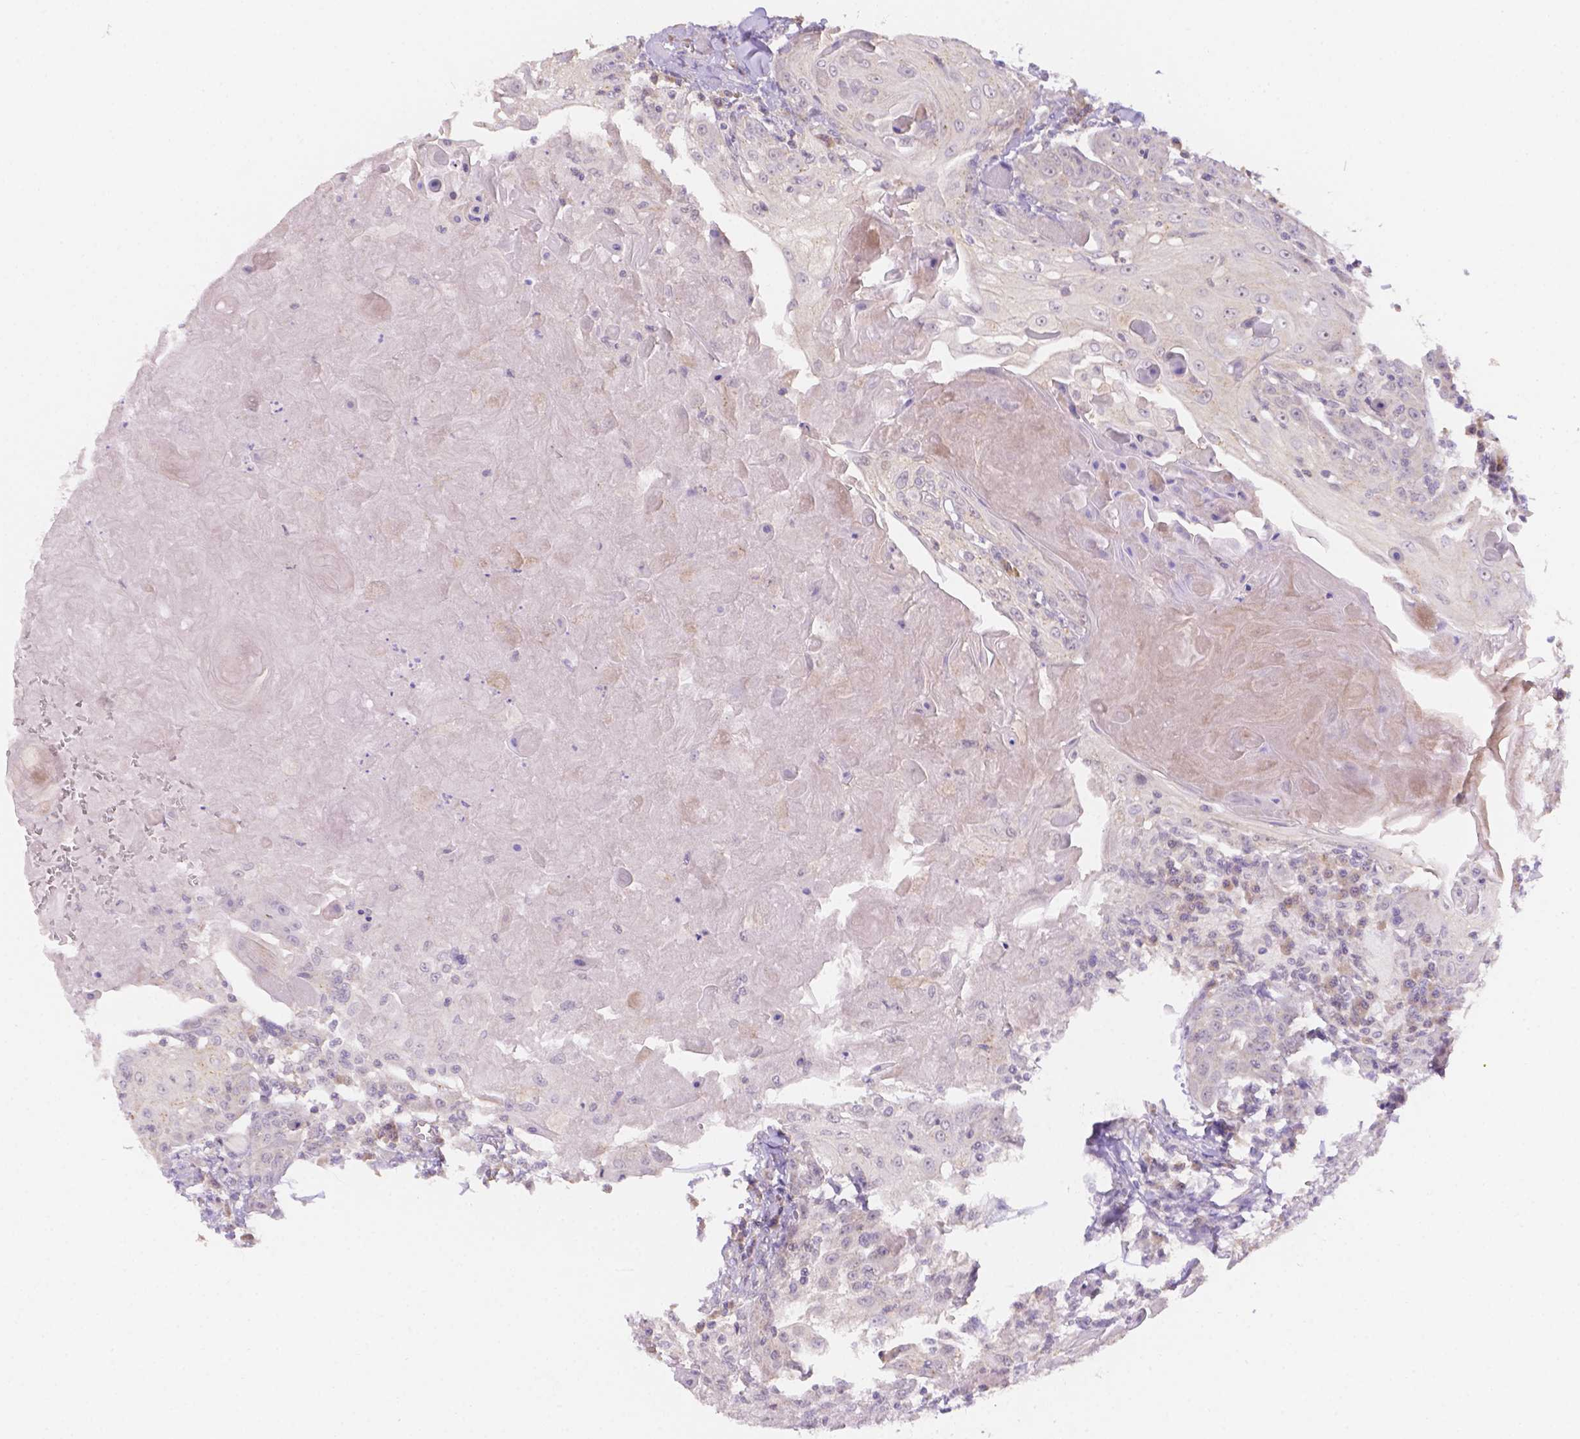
{"staining": {"intensity": "negative", "quantity": "none", "location": "none"}, "tissue": "head and neck cancer", "cell_type": "Tumor cells", "image_type": "cancer", "snomed": [{"axis": "morphology", "description": "Squamous cell carcinoma, NOS"}, {"axis": "topography", "description": "Head-Neck"}], "caption": "Protein analysis of head and neck cancer exhibits no significant staining in tumor cells. Nuclei are stained in blue.", "gene": "CD96", "patient": {"sex": "female", "age": 80}}